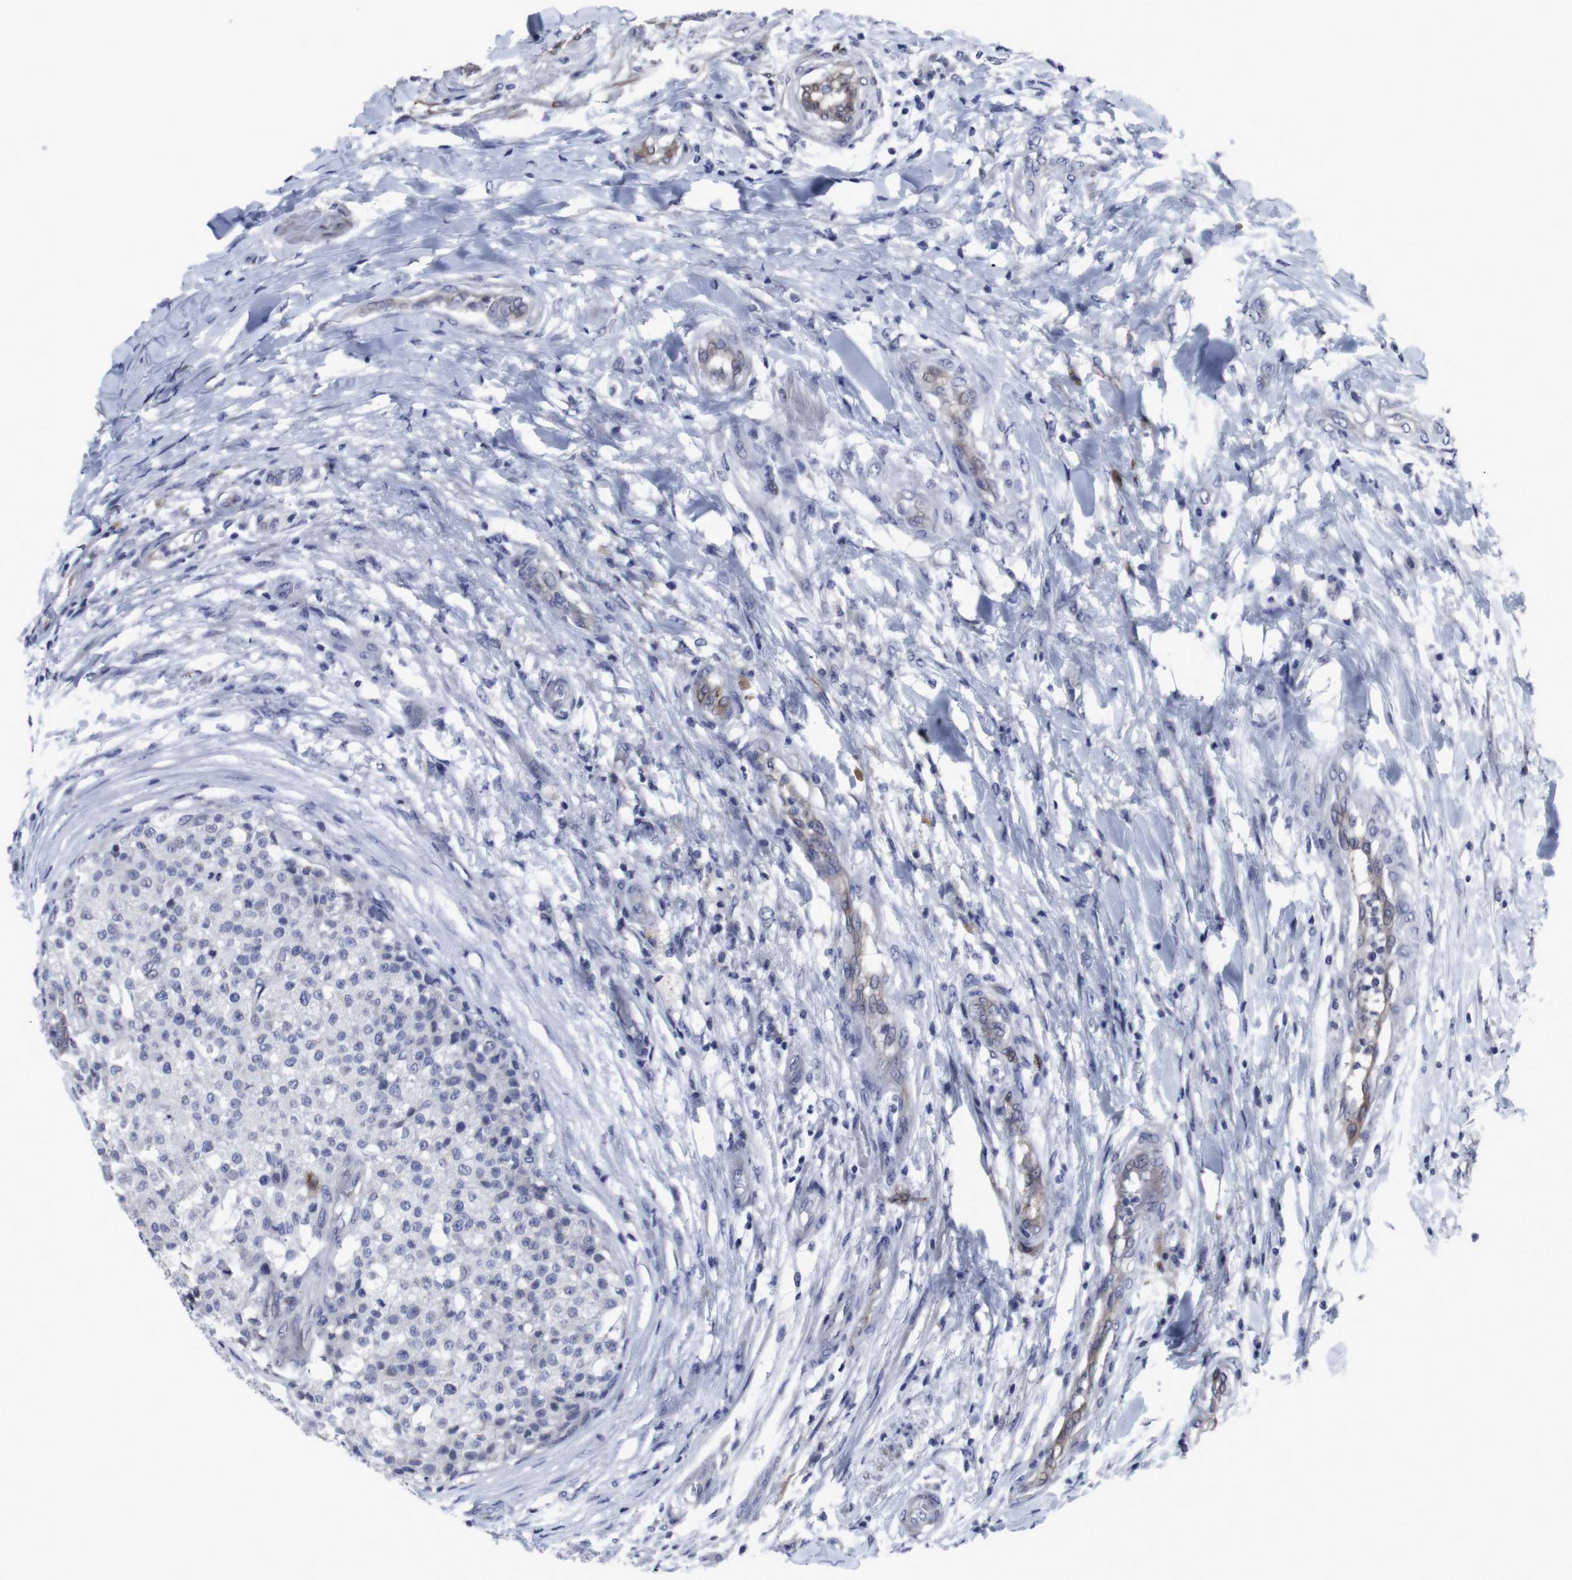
{"staining": {"intensity": "negative", "quantity": "none", "location": "none"}, "tissue": "testis cancer", "cell_type": "Tumor cells", "image_type": "cancer", "snomed": [{"axis": "morphology", "description": "Seminoma, NOS"}, {"axis": "topography", "description": "Testis"}], "caption": "The IHC photomicrograph has no significant staining in tumor cells of testis seminoma tissue.", "gene": "SNCG", "patient": {"sex": "male", "age": 59}}